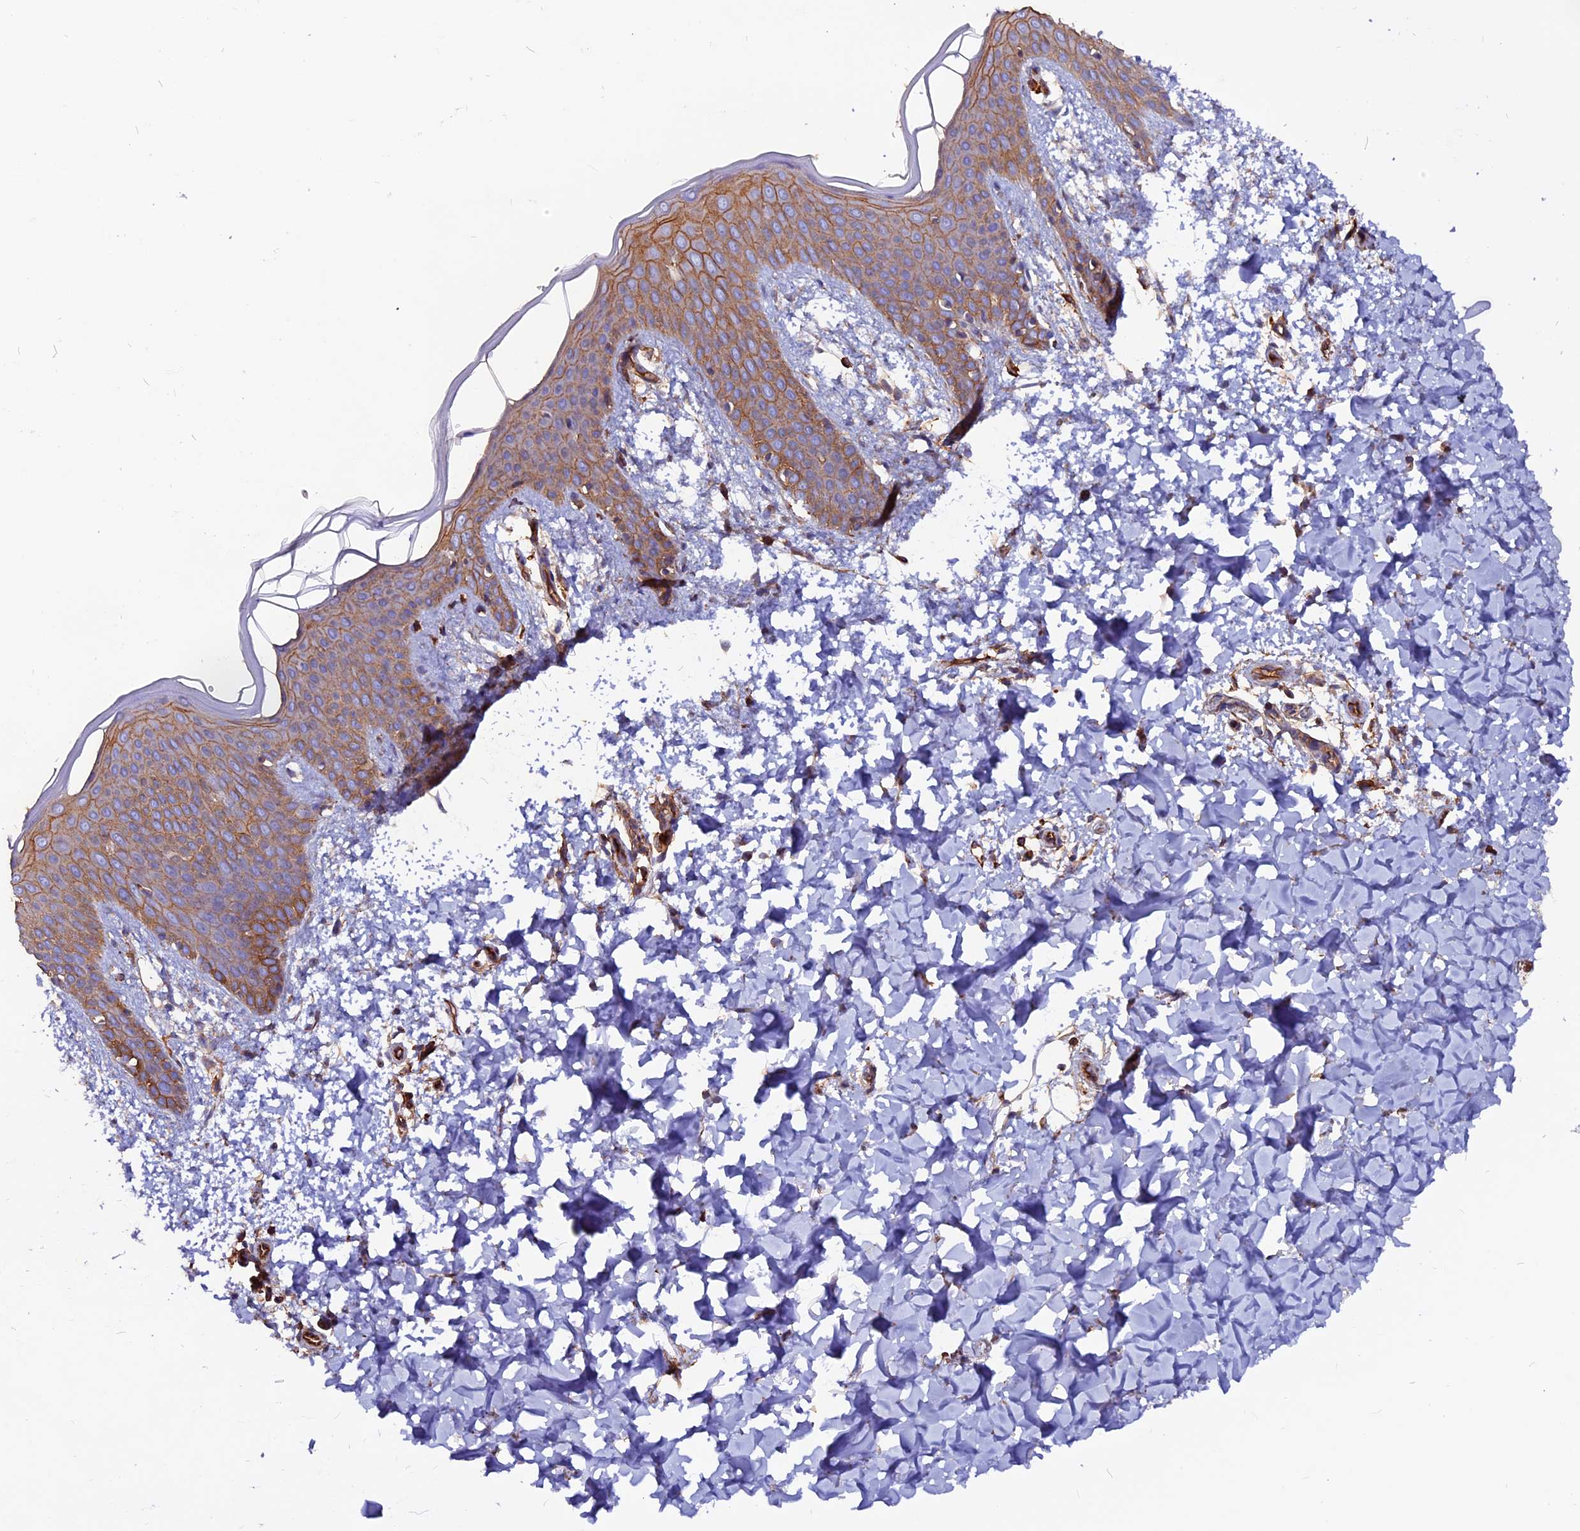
{"staining": {"intensity": "moderate", "quantity": "25%-75%", "location": "cytoplasmic/membranous"}, "tissue": "skin", "cell_type": "Fibroblasts", "image_type": "normal", "snomed": [{"axis": "morphology", "description": "Normal tissue, NOS"}, {"axis": "topography", "description": "Skin"}], "caption": "High-magnification brightfield microscopy of benign skin stained with DAB (3,3'-diaminobenzidine) (brown) and counterstained with hematoxylin (blue). fibroblasts exhibit moderate cytoplasmic/membranous expression is appreciated in about25%-75% of cells. (Stains: DAB in brown, nuclei in blue, Microscopy: brightfield microscopy at high magnification).", "gene": "ZNF749", "patient": {"sex": "male", "age": 36}}